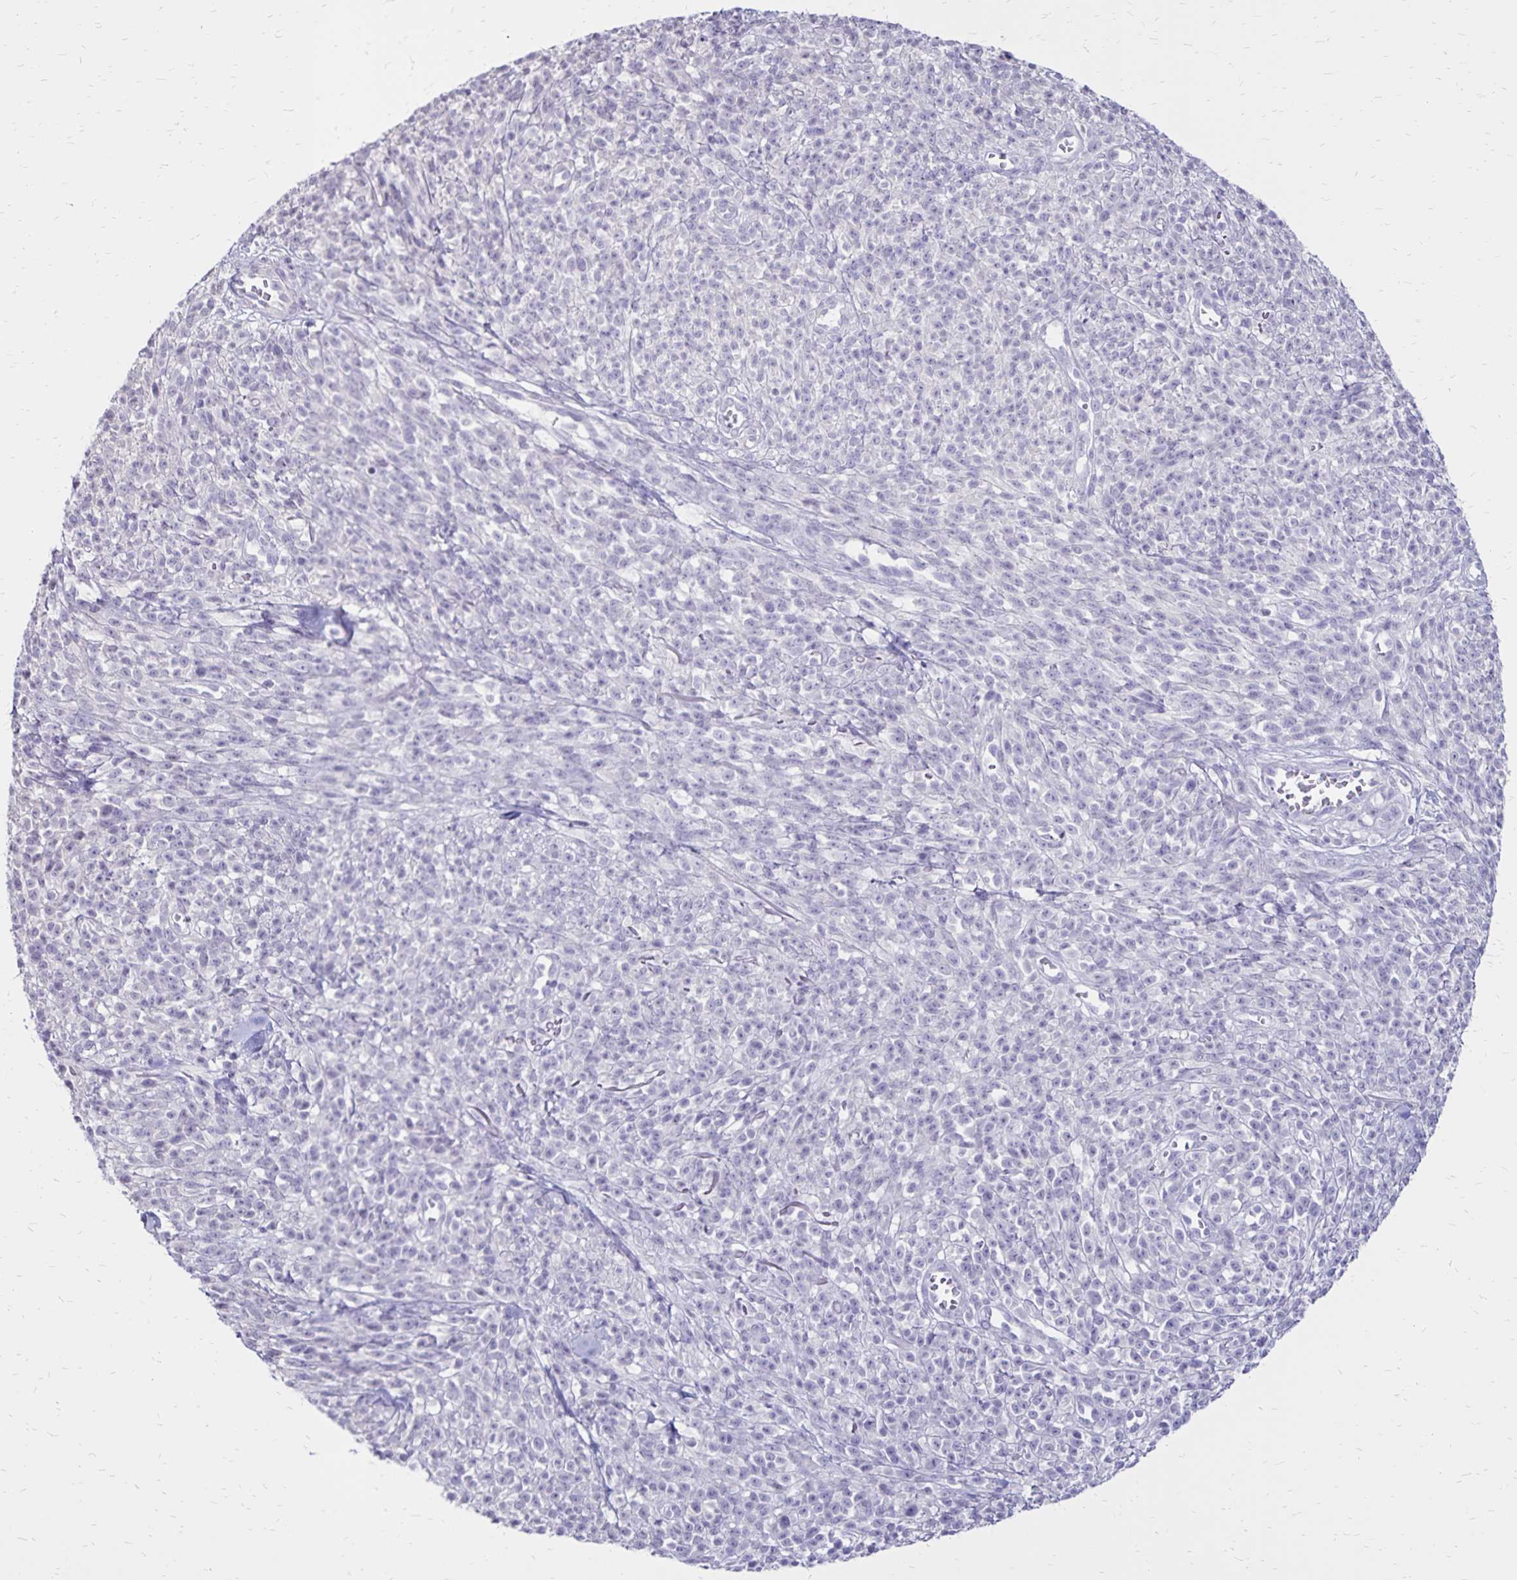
{"staining": {"intensity": "negative", "quantity": "none", "location": "none"}, "tissue": "melanoma", "cell_type": "Tumor cells", "image_type": "cancer", "snomed": [{"axis": "morphology", "description": "Malignant melanoma, NOS"}, {"axis": "topography", "description": "Skin"}, {"axis": "topography", "description": "Skin of trunk"}], "caption": "Tumor cells show no significant expression in melanoma. (IHC, brightfield microscopy, high magnification).", "gene": "SH3GL3", "patient": {"sex": "male", "age": 74}}